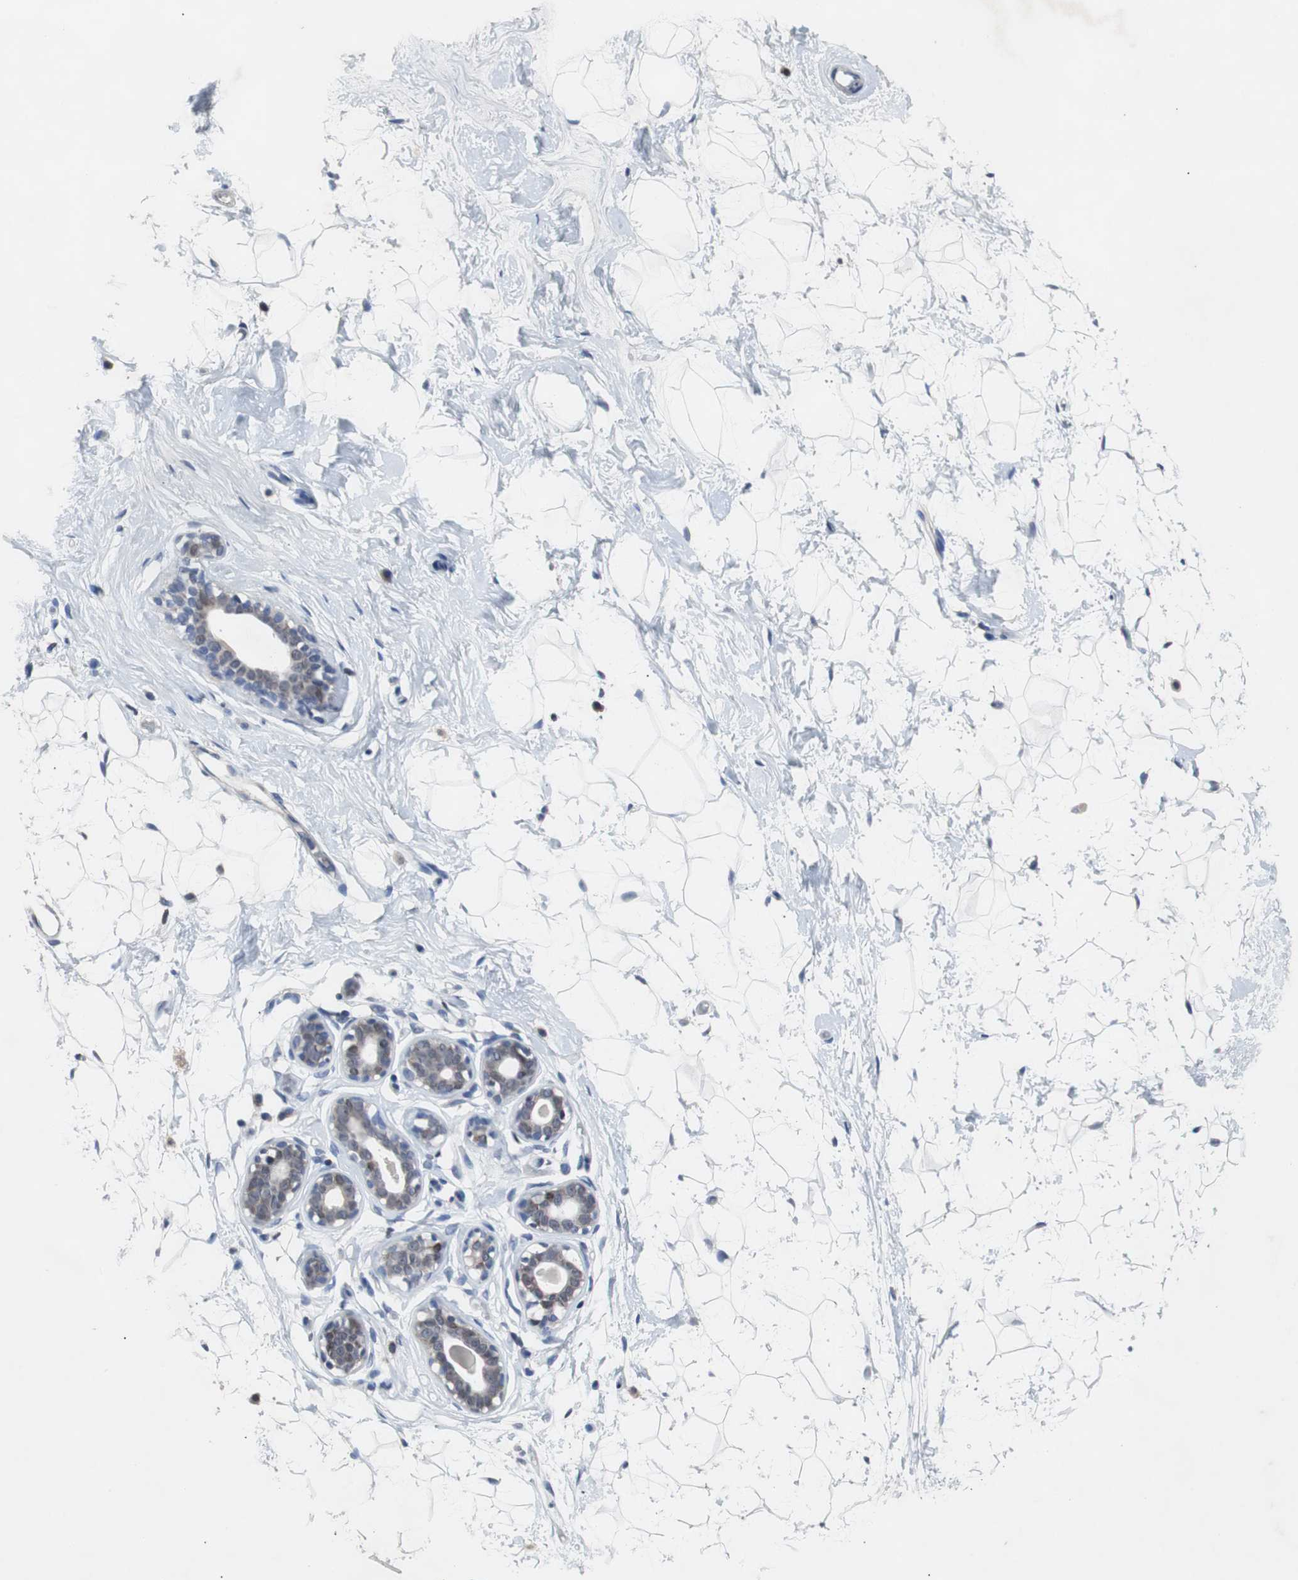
{"staining": {"intensity": "negative", "quantity": "none", "location": "none"}, "tissue": "breast", "cell_type": "Adipocytes", "image_type": "normal", "snomed": [{"axis": "morphology", "description": "Normal tissue, NOS"}, {"axis": "topography", "description": "Breast"}], "caption": "This is an IHC histopathology image of benign human breast. There is no staining in adipocytes.", "gene": "RBM47", "patient": {"sex": "female", "age": 23}}